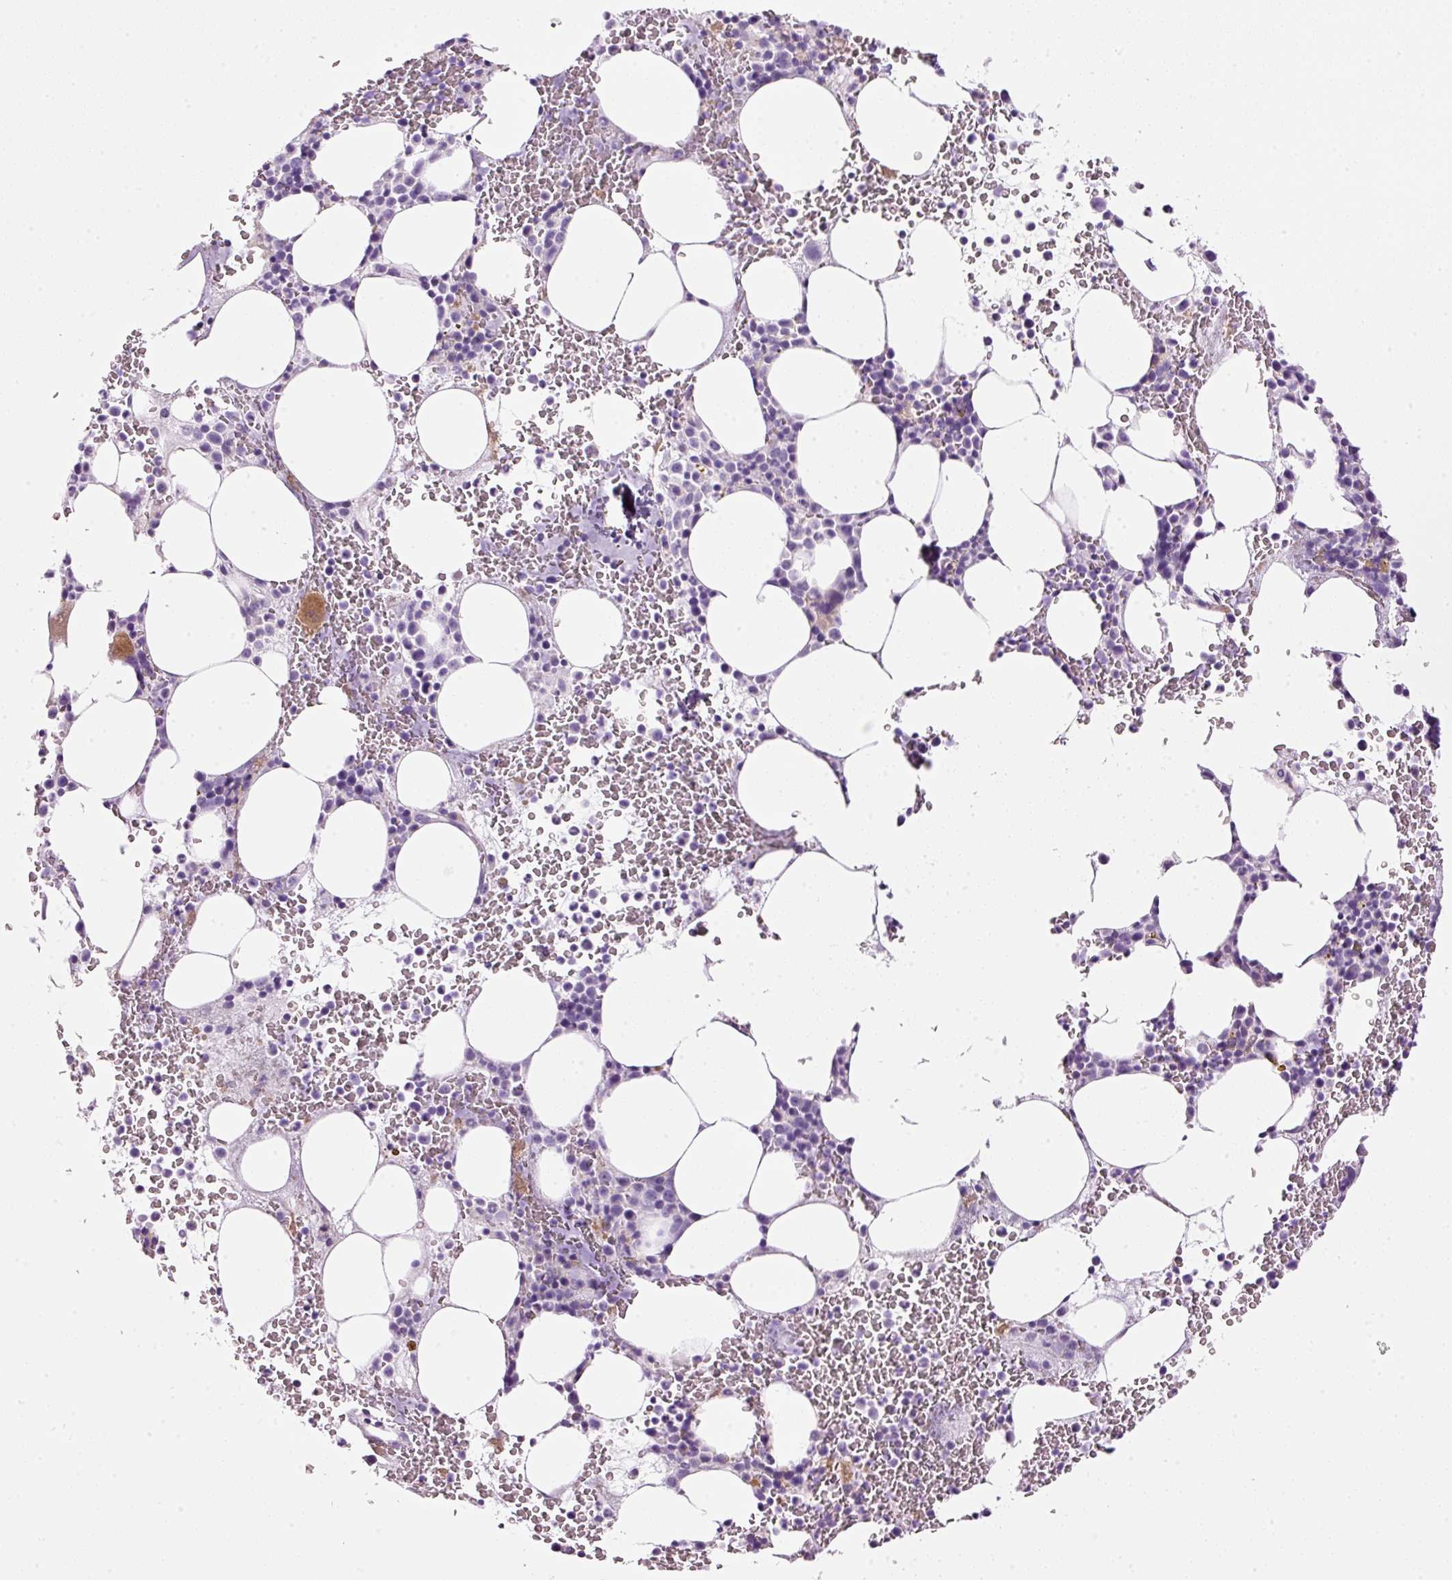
{"staining": {"intensity": "negative", "quantity": "none", "location": "none"}, "tissue": "bone marrow", "cell_type": "Hematopoietic cells", "image_type": "normal", "snomed": [{"axis": "morphology", "description": "Normal tissue, NOS"}, {"axis": "topography", "description": "Bone marrow"}], "caption": "Immunohistochemical staining of unremarkable bone marrow displays no significant positivity in hematopoietic cells. (Stains: DAB immunohistochemistry (IHC) with hematoxylin counter stain, Microscopy: brightfield microscopy at high magnification).", "gene": "SRC", "patient": {"sex": "male", "age": 62}}